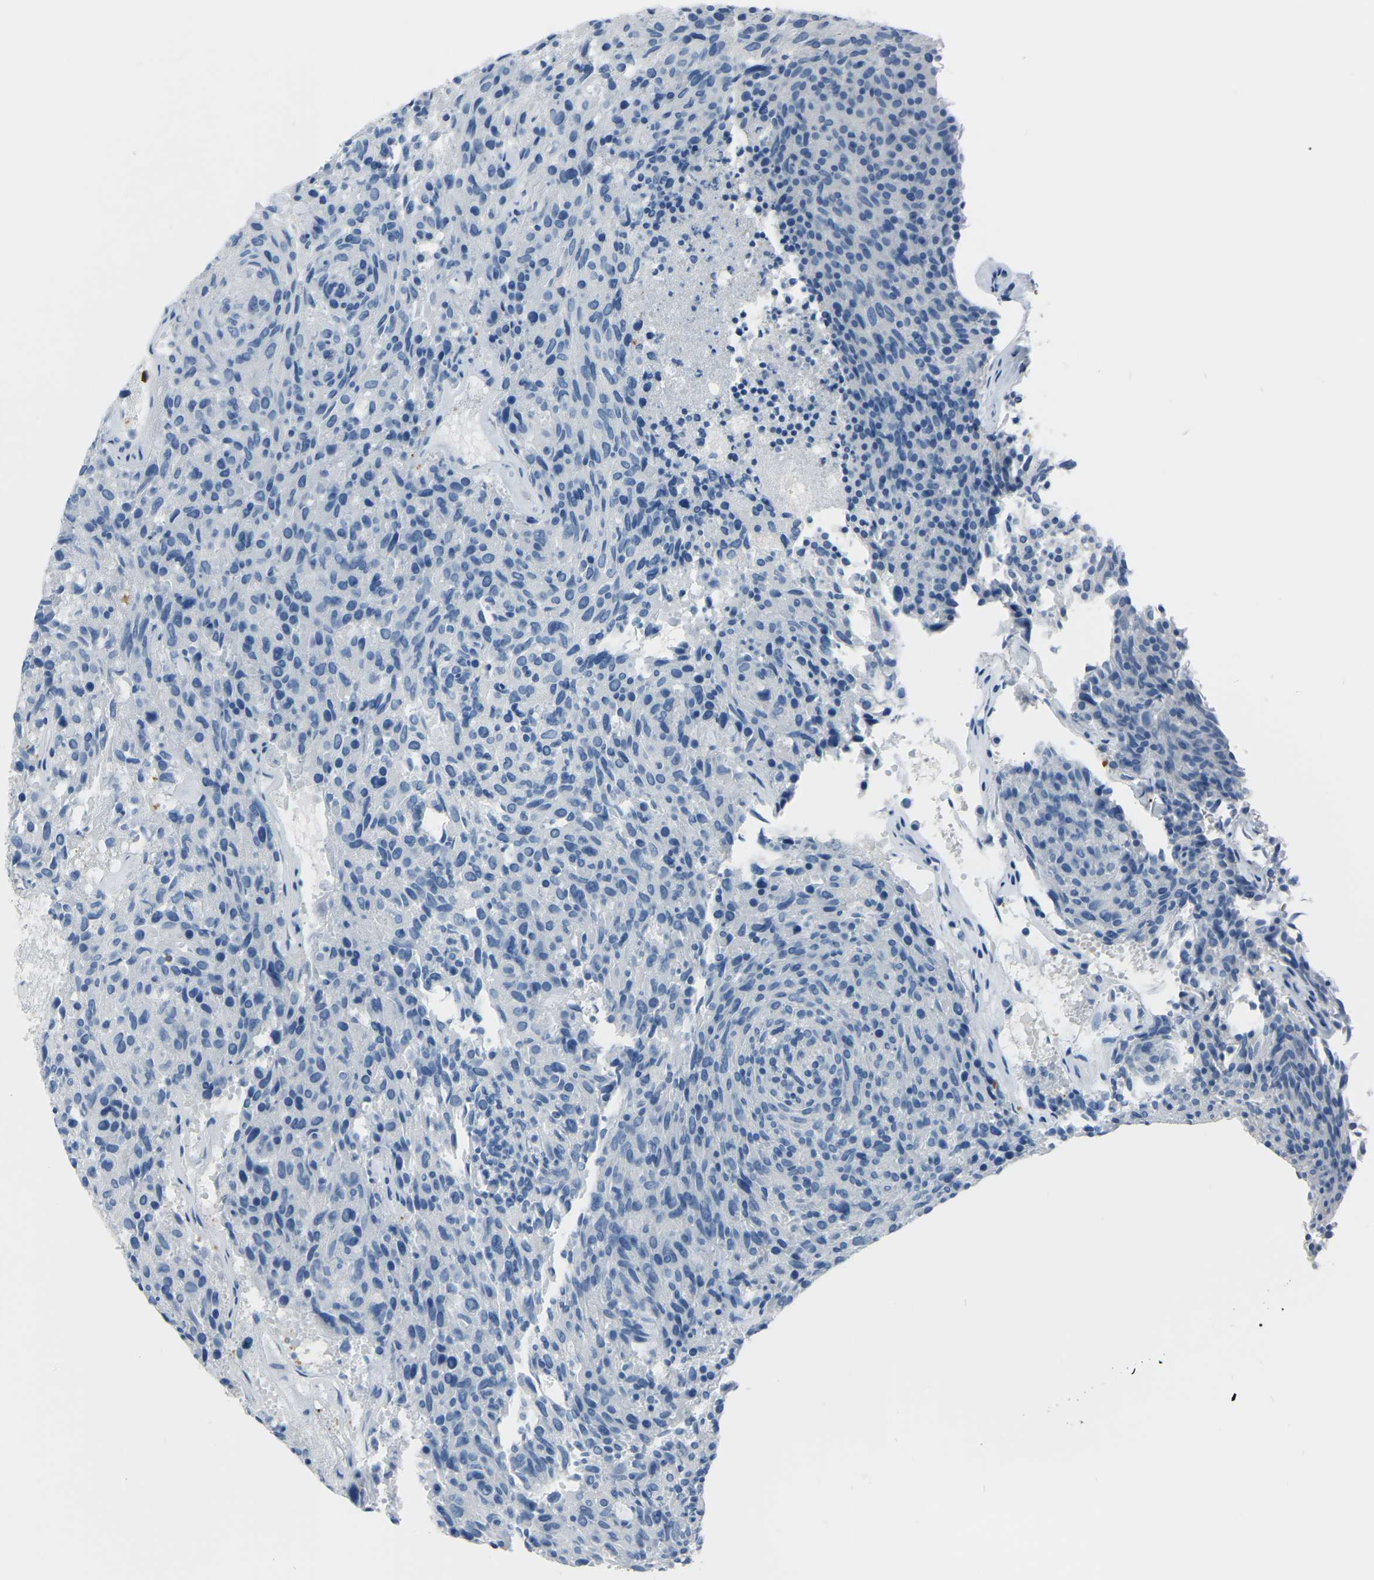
{"staining": {"intensity": "negative", "quantity": "none", "location": "none"}, "tissue": "carcinoid", "cell_type": "Tumor cells", "image_type": "cancer", "snomed": [{"axis": "morphology", "description": "Carcinoid, malignant, NOS"}, {"axis": "topography", "description": "Pancreas"}], "caption": "DAB immunohistochemical staining of human carcinoid (malignant) exhibits no significant positivity in tumor cells. Nuclei are stained in blue.", "gene": "ARHGAP45", "patient": {"sex": "female", "age": 54}}